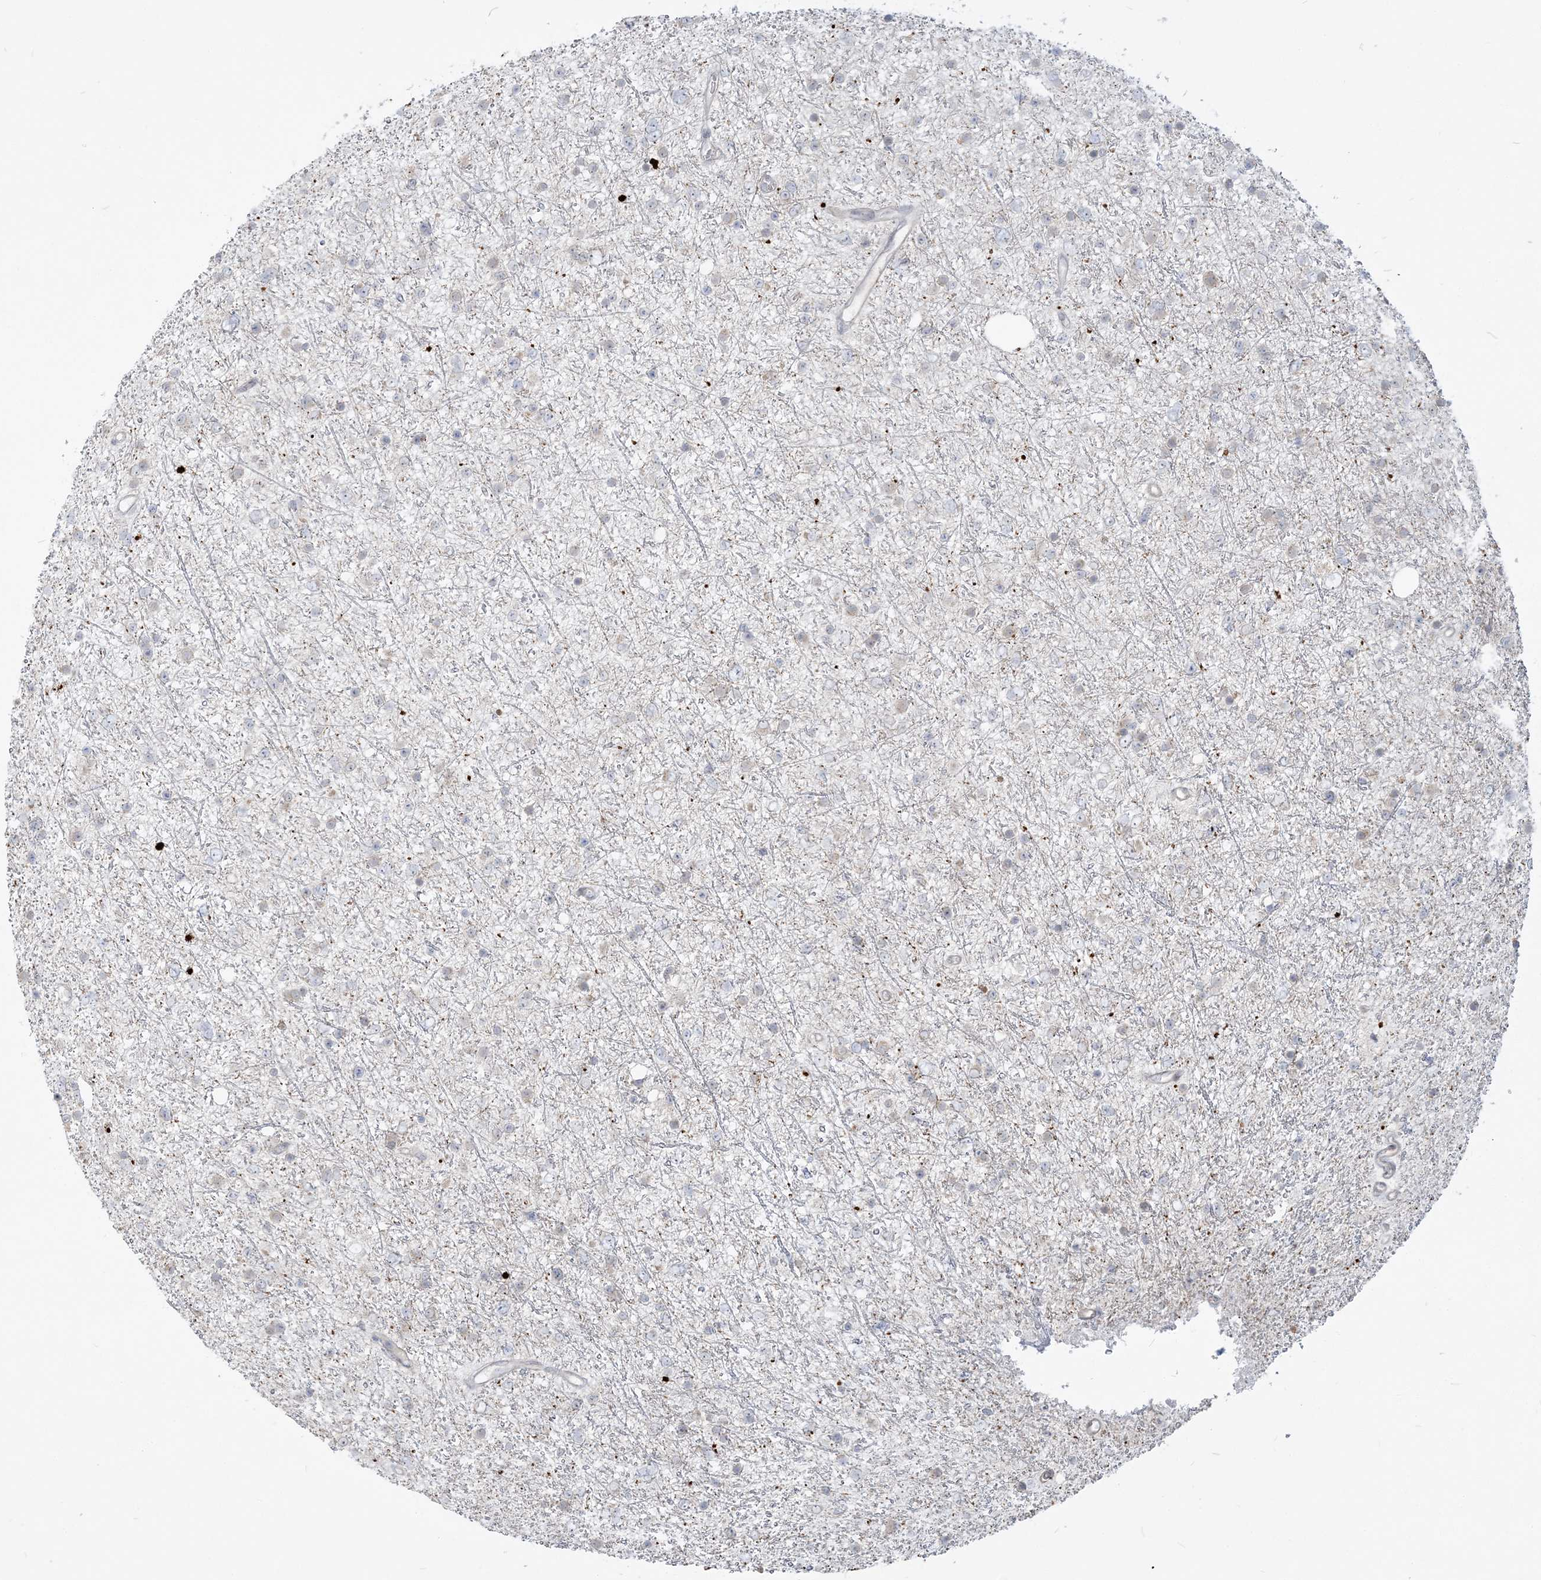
{"staining": {"intensity": "negative", "quantity": "none", "location": "none"}, "tissue": "glioma", "cell_type": "Tumor cells", "image_type": "cancer", "snomed": [{"axis": "morphology", "description": "Glioma, malignant, Low grade"}, {"axis": "topography", "description": "Cerebral cortex"}], "caption": "DAB immunohistochemical staining of glioma reveals no significant positivity in tumor cells. The staining was performed using DAB (3,3'-diaminobenzidine) to visualize the protein expression in brown, while the nuclei were stained in blue with hematoxylin (Magnification: 20x).", "gene": "SDAD1", "patient": {"sex": "female", "age": 39}}